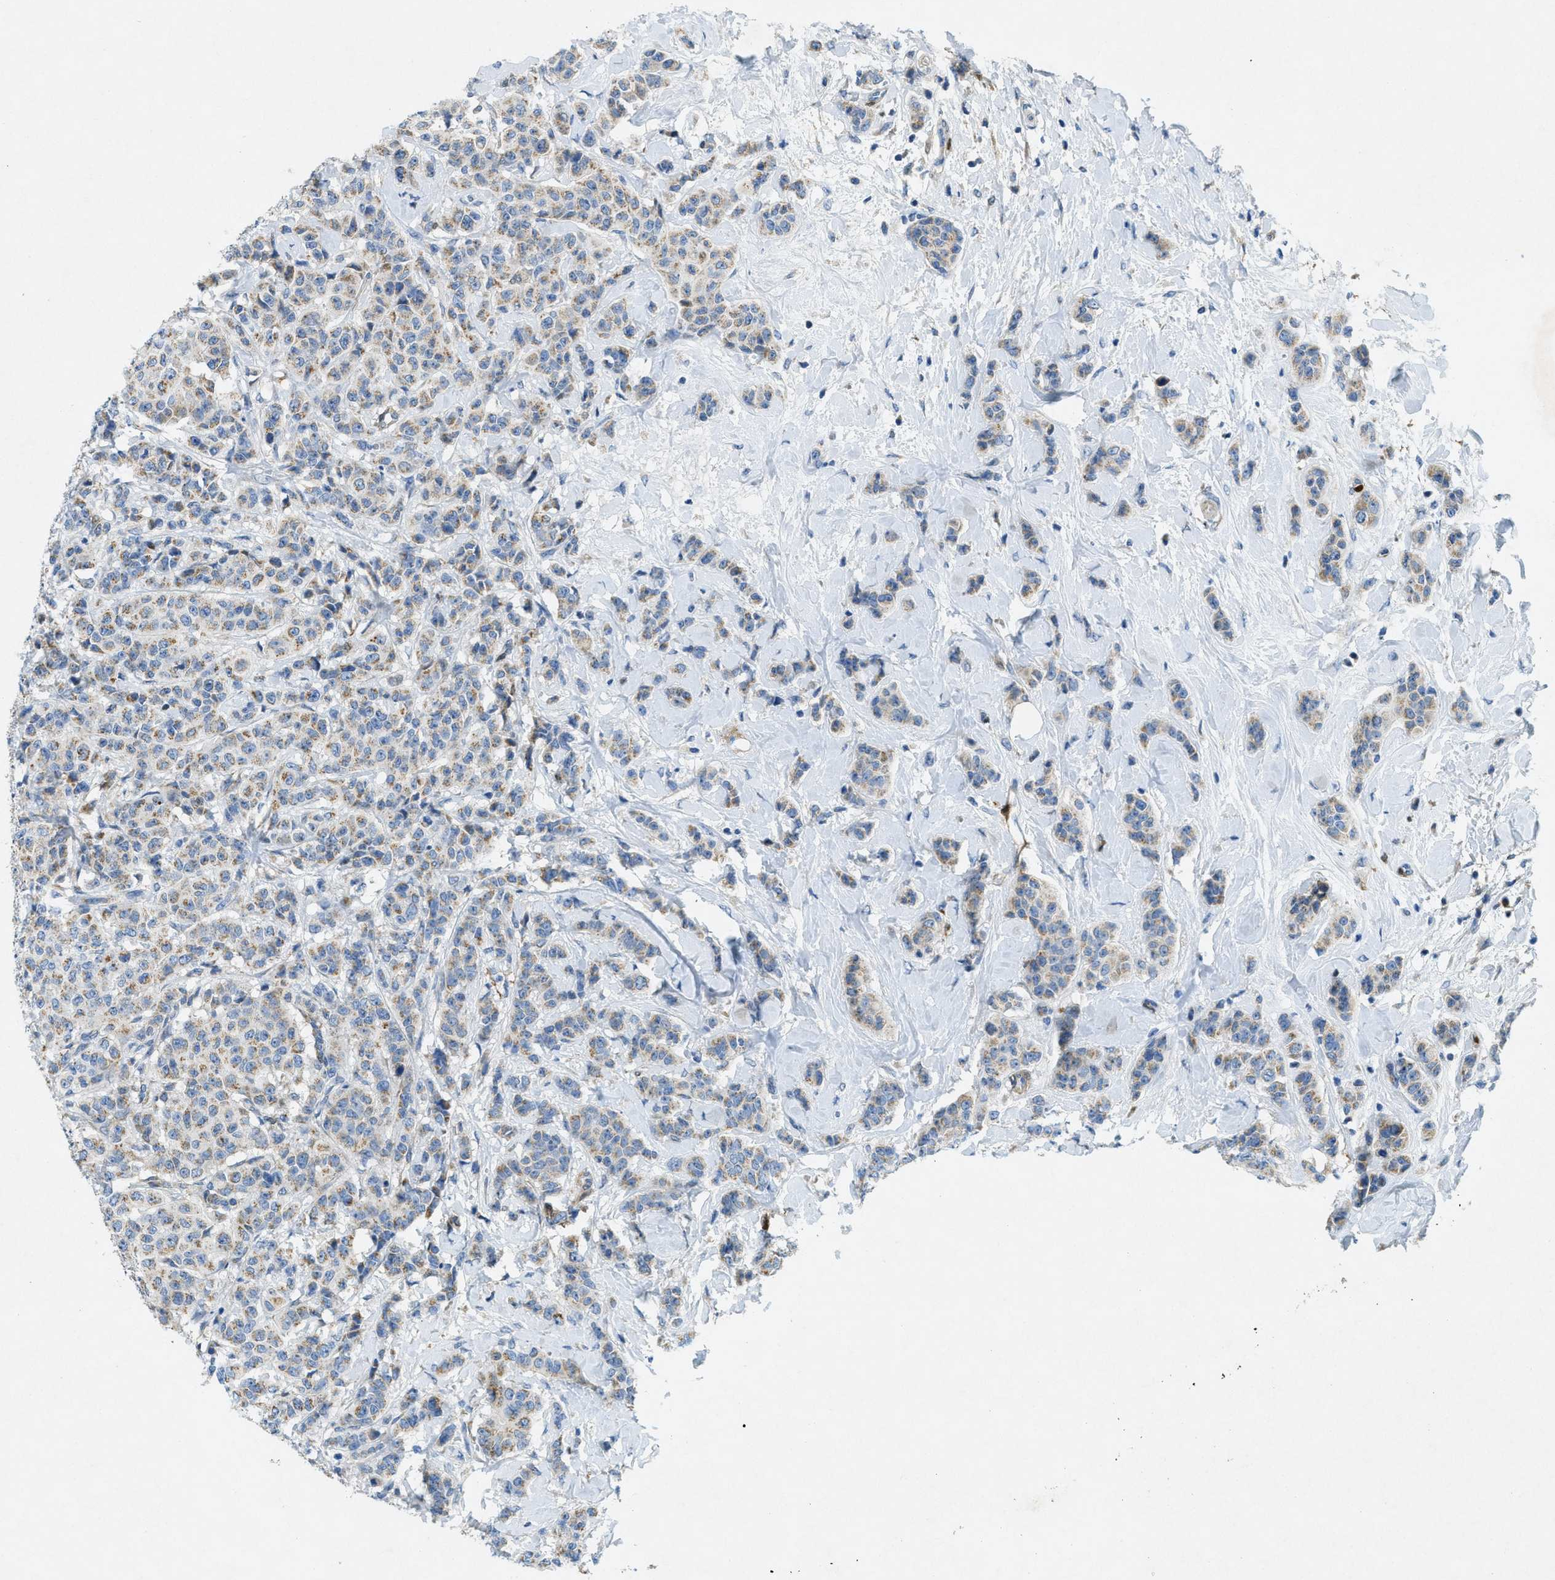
{"staining": {"intensity": "weak", "quantity": ">75%", "location": "cytoplasmic/membranous"}, "tissue": "breast cancer", "cell_type": "Tumor cells", "image_type": "cancer", "snomed": [{"axis": "morphology", "description": "Normal tissue, NOS"}, {"axis": "morphology", "description": "Duct carcinoma"}, {"axis": "topography", "description": "Breast"}], "caption": "Intraductal carcinoma (breast) stained with IHC exhibits weak cytoplasmic/membranous positivity in about >75% of tumor cells.", "gene": "CYGB", "patient": {"sex": "female", "age": 40}}